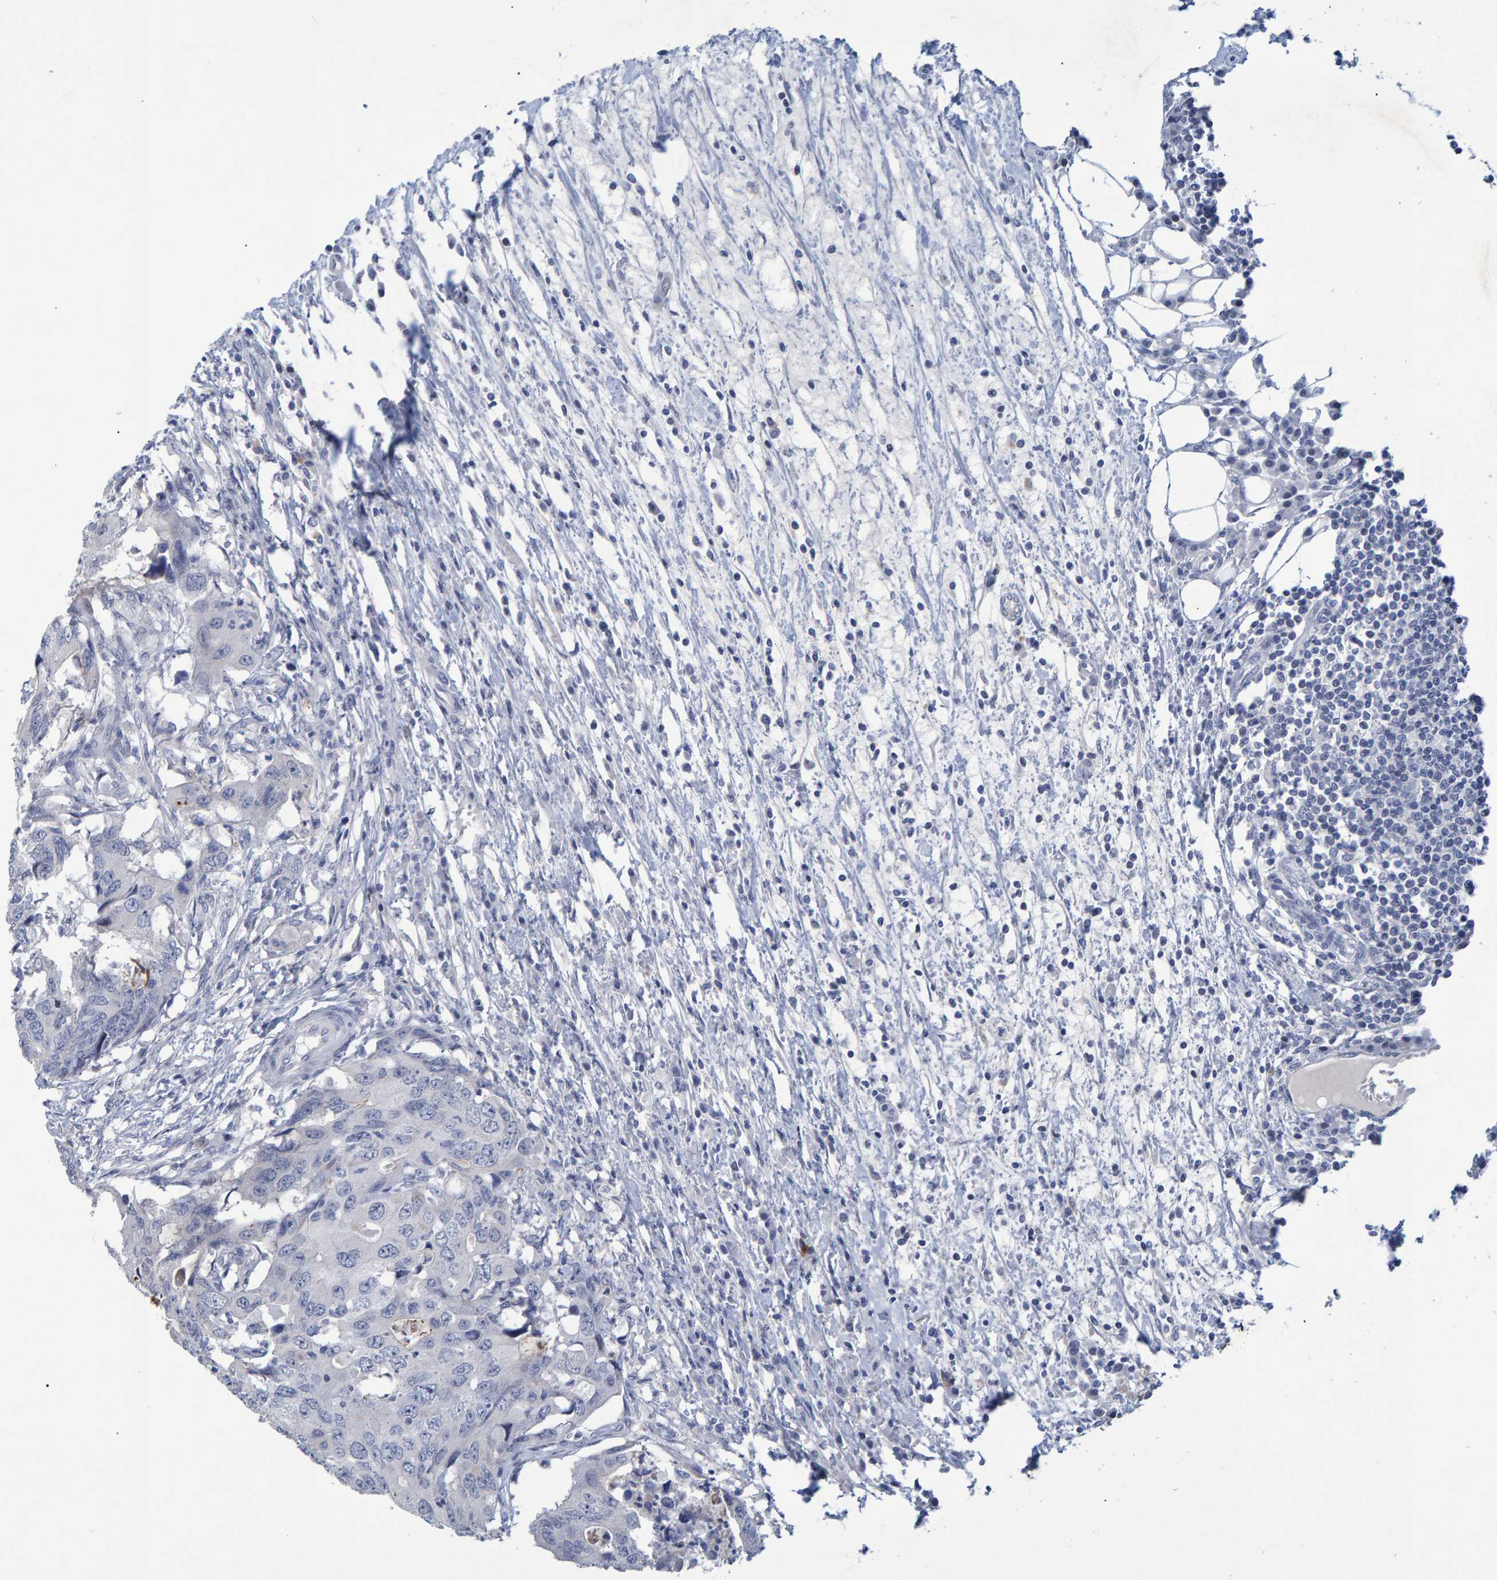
{"staining": {"intensity": "negative", "quantity": "none", "location": "none"}, "tissue": "colorectal cancer", "cell_type": "Tumor cells", "image_type": "cancer", "snomed": [{"axis": "morphology", "description": "Adenocarcinoma, NOS"}, {"axis": "topography", "description": "Colon"}], "caption": "This photomicrograph is of adenocarcinoma (colorectal) stained with immunohistochemistry to label a protein in brown with the nuclei are counter-stained blue. There is no expression in tumor cells.", "gene": "PROCA1", "patient": {"sex": "male", "age": 71}}